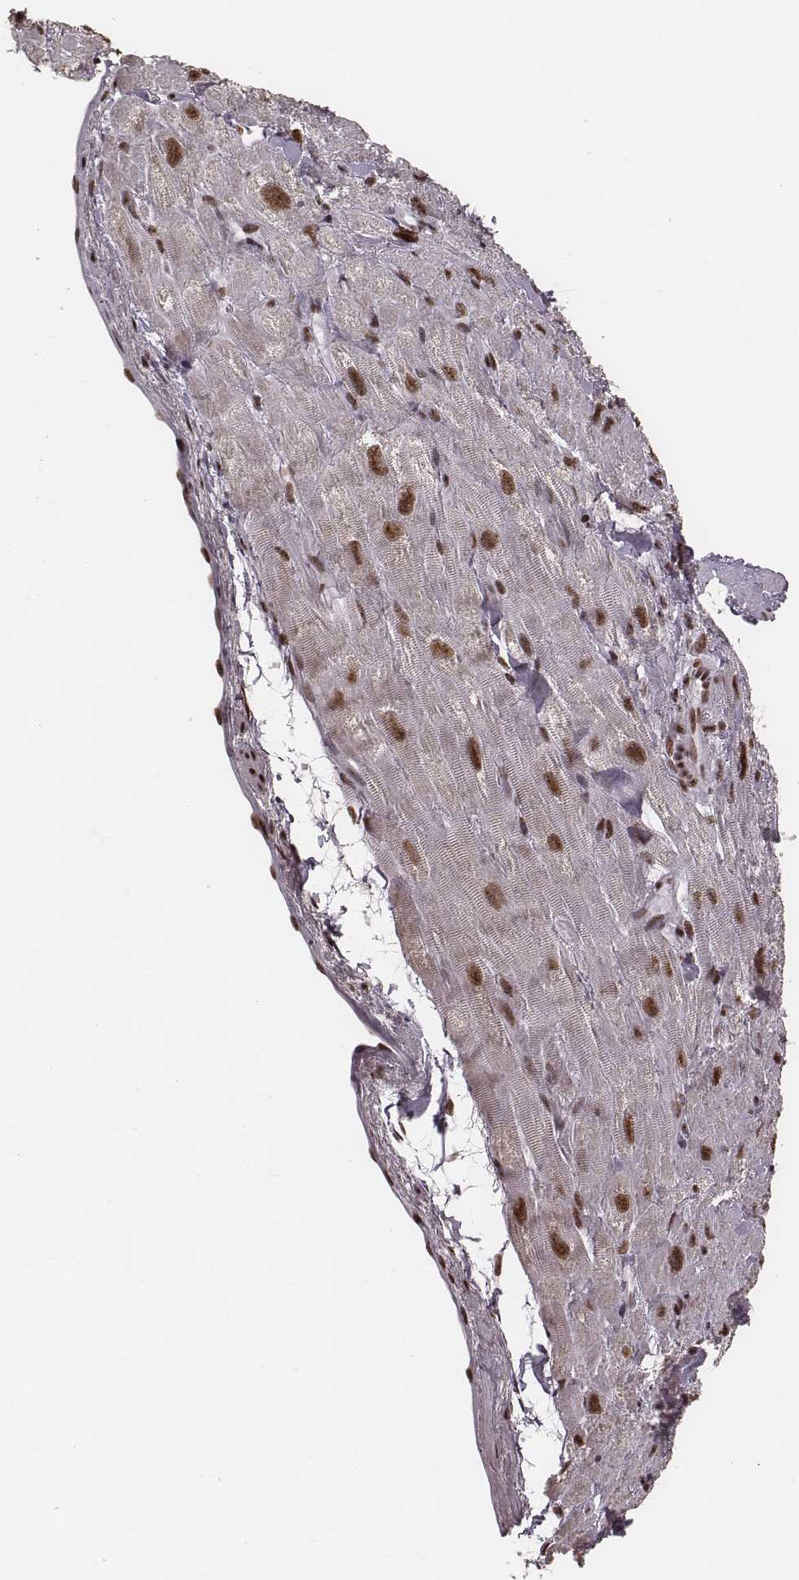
{"staining": {"intensity": "moderate", "quantity": "25%-75%", "location": "nuclear"}, "tissue": "heart muscle", "cell_type": "Cardiomyocytes", "image_type": "normal", "snomed": [{"axis": "morphology", "description": "Normal tissue, NOS"}, {"axis": "topography", "description": "Heart"}], "caption": "This is an image of immunohistochemistry (IHC) staining of unremarkable heart muscle, which shows moderate expression in the nuclear of cardiomyocytes.", "gene": "LUC7L", "patient": {"sex": "female", "age": 62}}